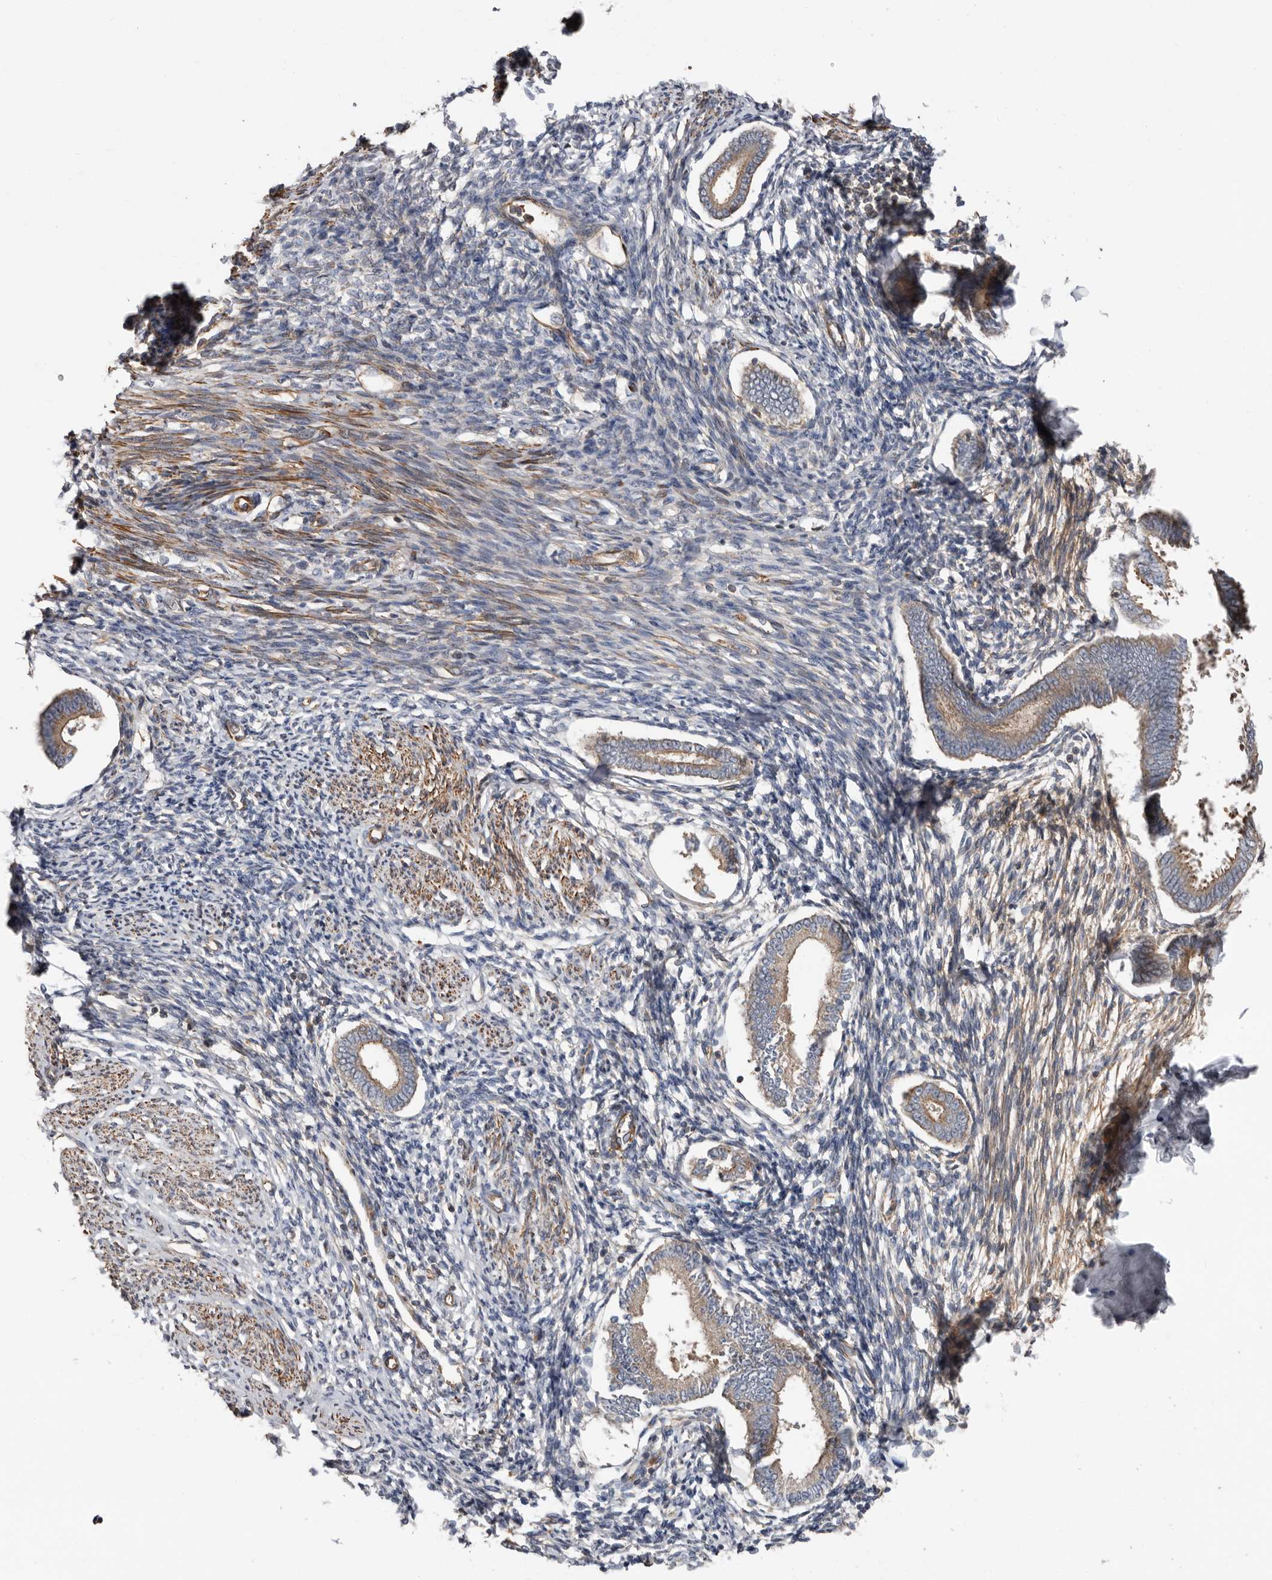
{"staining": {"intensity": "moderate", "quantity": "25%-75%", "location": "cytoplasmic/membranous"}, "tissue": "endometrium", "cell_type": "Cells in endometrial stroma", "image_type": "normal", "snomed": [{"axis": "morphology", "description": "Normal tissue, NOS"}, {"axis": "topography", "description": "Endometrium"}], "caption": "A high-resolution histopathology image shows immunohistochemistry staining of normal endometrium, which shows moderate cytoplasmic/membranous positivity in about 25%-75% of cells in endometrial stroma. The staining was performed using DAB (3,3'-diaminobenzidine) to visualize the protein expression in brown, while the nuclei were stained in blue with hematoxylin (Magnification: 20x).", "gene": "TMC7", "patient": {"sex": "female", "age": 56}}